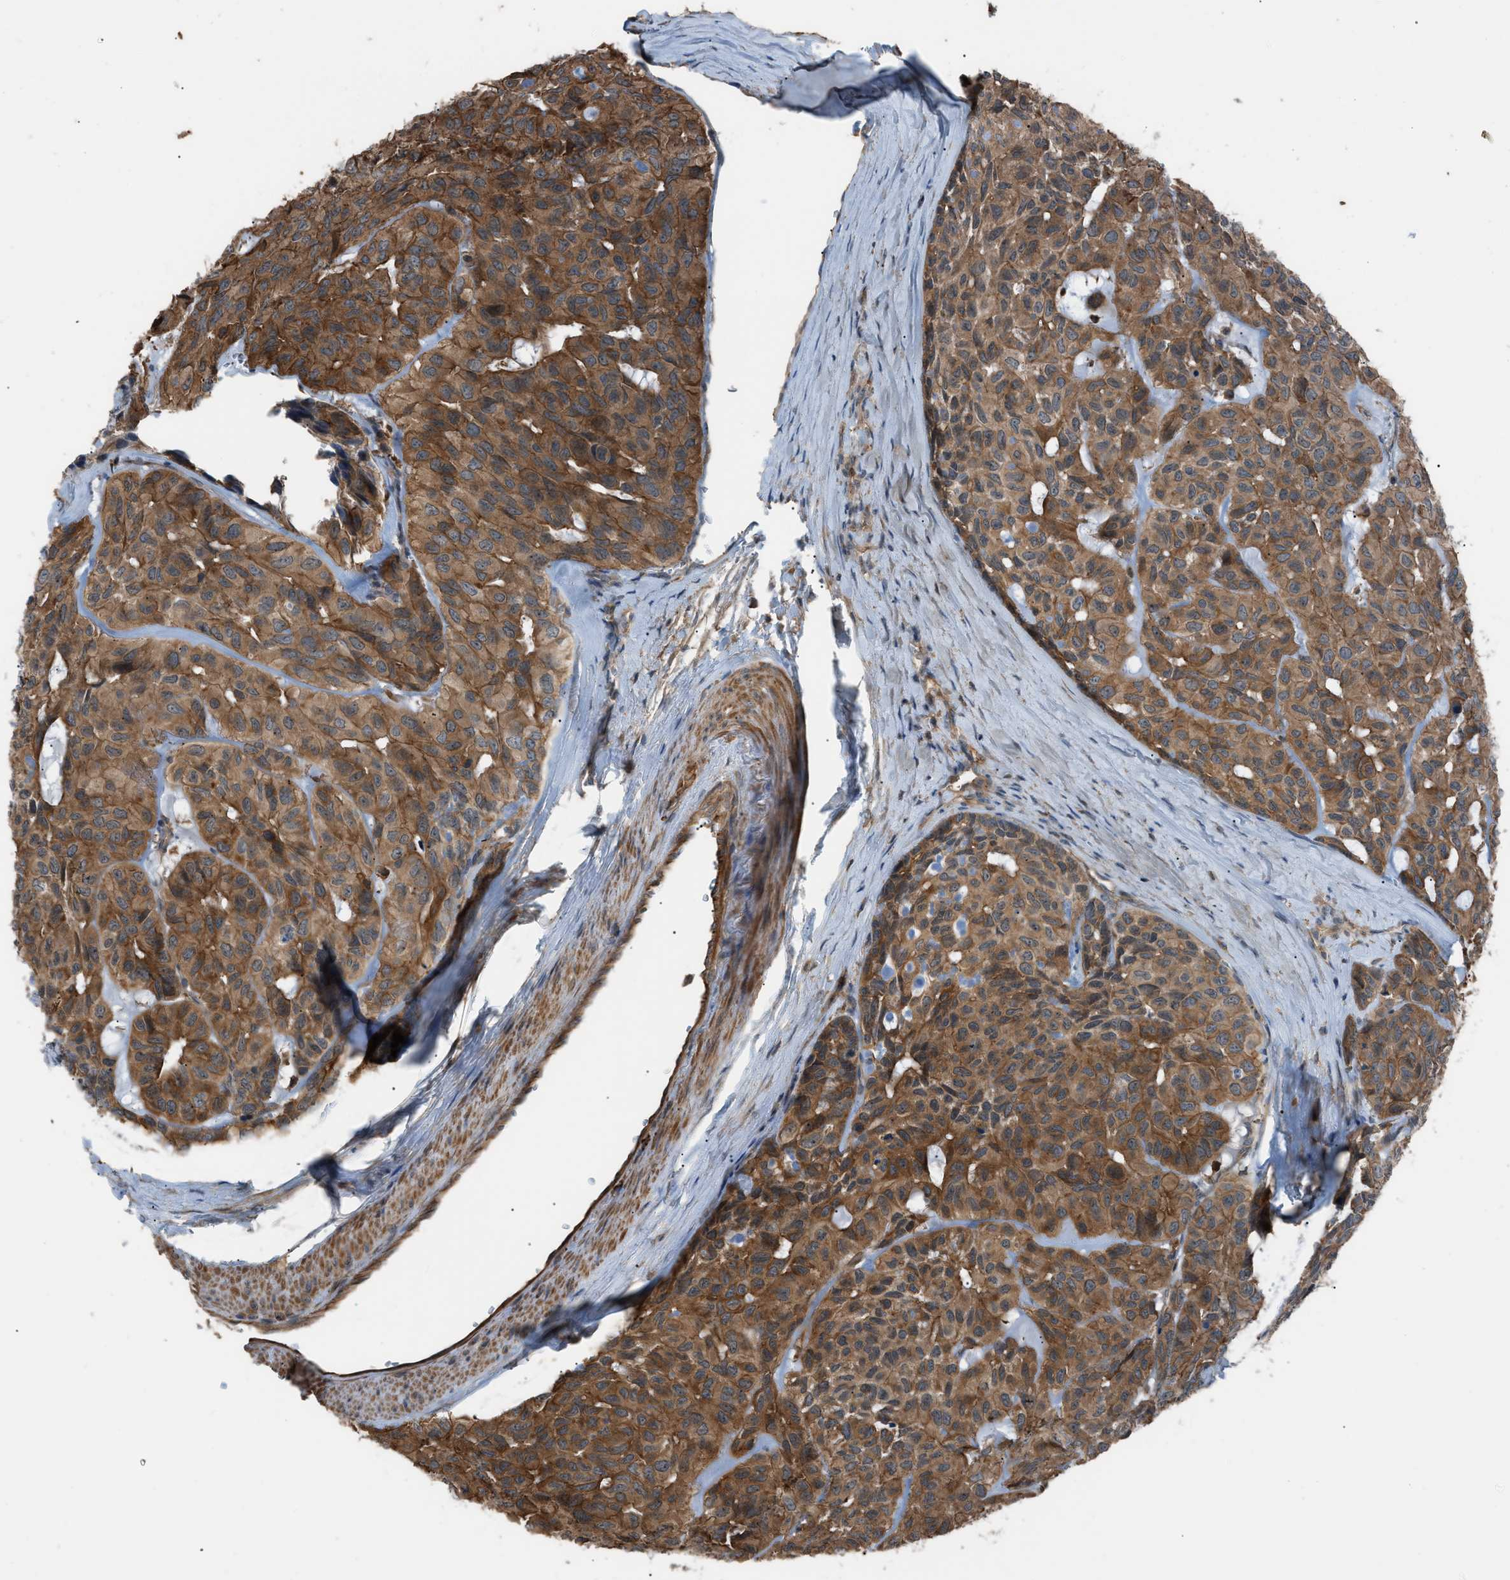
{"staining": {"intensity": "strong", "quantity": ">75%", "location": "cytoplasmic/membranous"}, "tissue": "head and neck cancer", "cell_type": "Tumor cells", "image_type": "cancer", "snomed": [{"axis": "morphology", "description": "Adenocarcinoma, NOS"}, {"axis": "topography", "description": "Salivary gland, NOS"}, {"axis": "topography", "description": "Head-Neck"}], "caption": "The photomicrograph demonstrates staining of head and neck cancer (adenocarcinoma), revealing strong cytoplasmic/membranous protein expression (brown color) within tumor cells. (Brightfield microscopy of DAB IHC at high magnification).", "gene": "DYRK1A", "patient": {"sex": "female", "age": 76}}